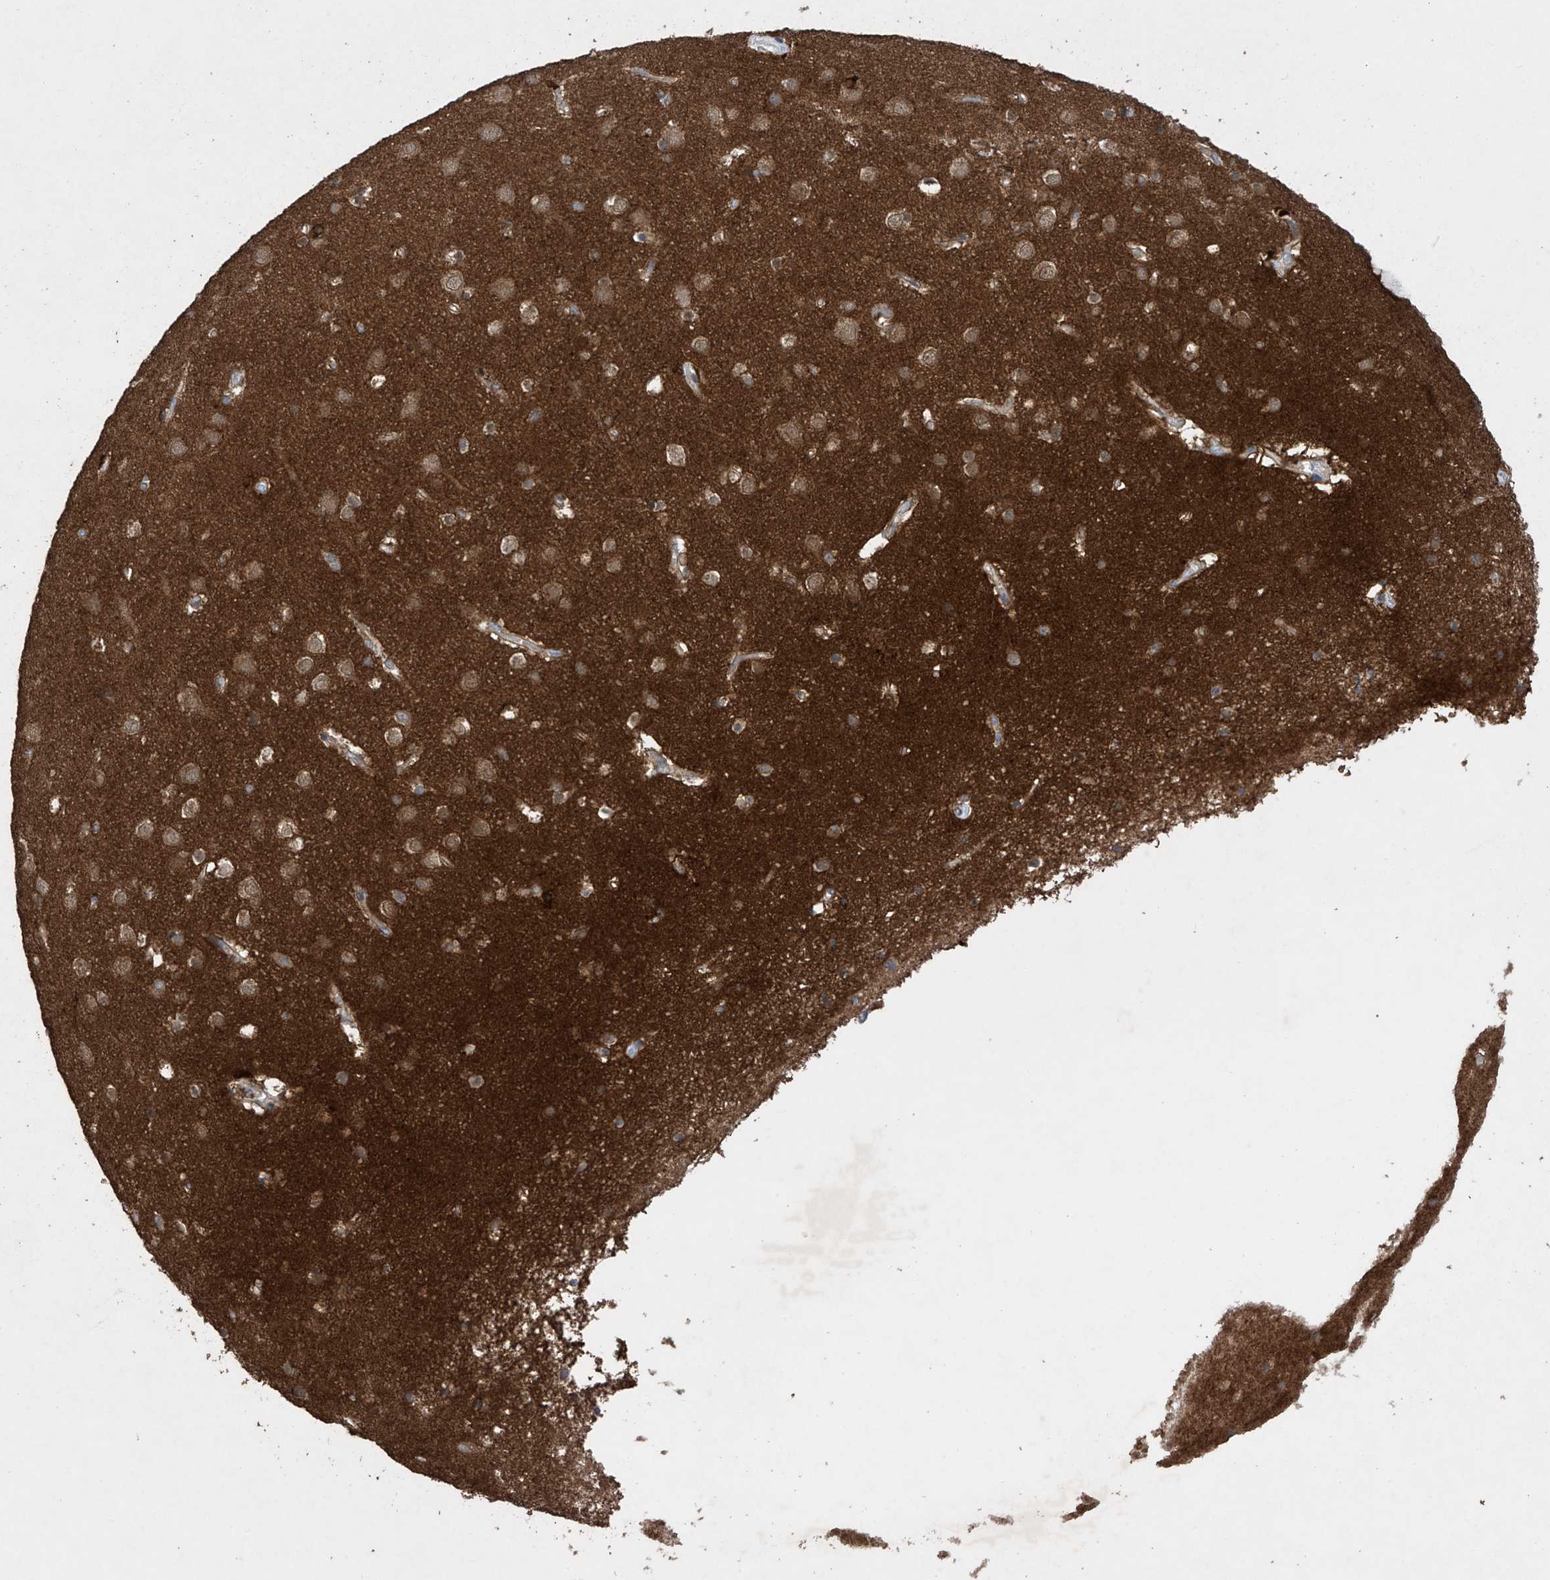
{"staining": {"intensity": "negative", "quantity": "none", "location": "none"}, "tissue": "cerebral cortex", "cell_type": "Endothelial cells", "image_type": "normal", "snomed": [{"axis": "morphology", "description": "Normal tissue, NOS"}, {"axis": "topography", "description": "Cerebral cortex"}], "caption": "The histopathology image demonstrates no staining of endothelial cells in unremarkable cerebral cortex. (Brightfield microscopy of DAB (3,3'-diaminobenzidine) immunohistochemistry at high magnification).", "gene": "PHACTR2", "patient": {"sex": "male", "age": 54}}